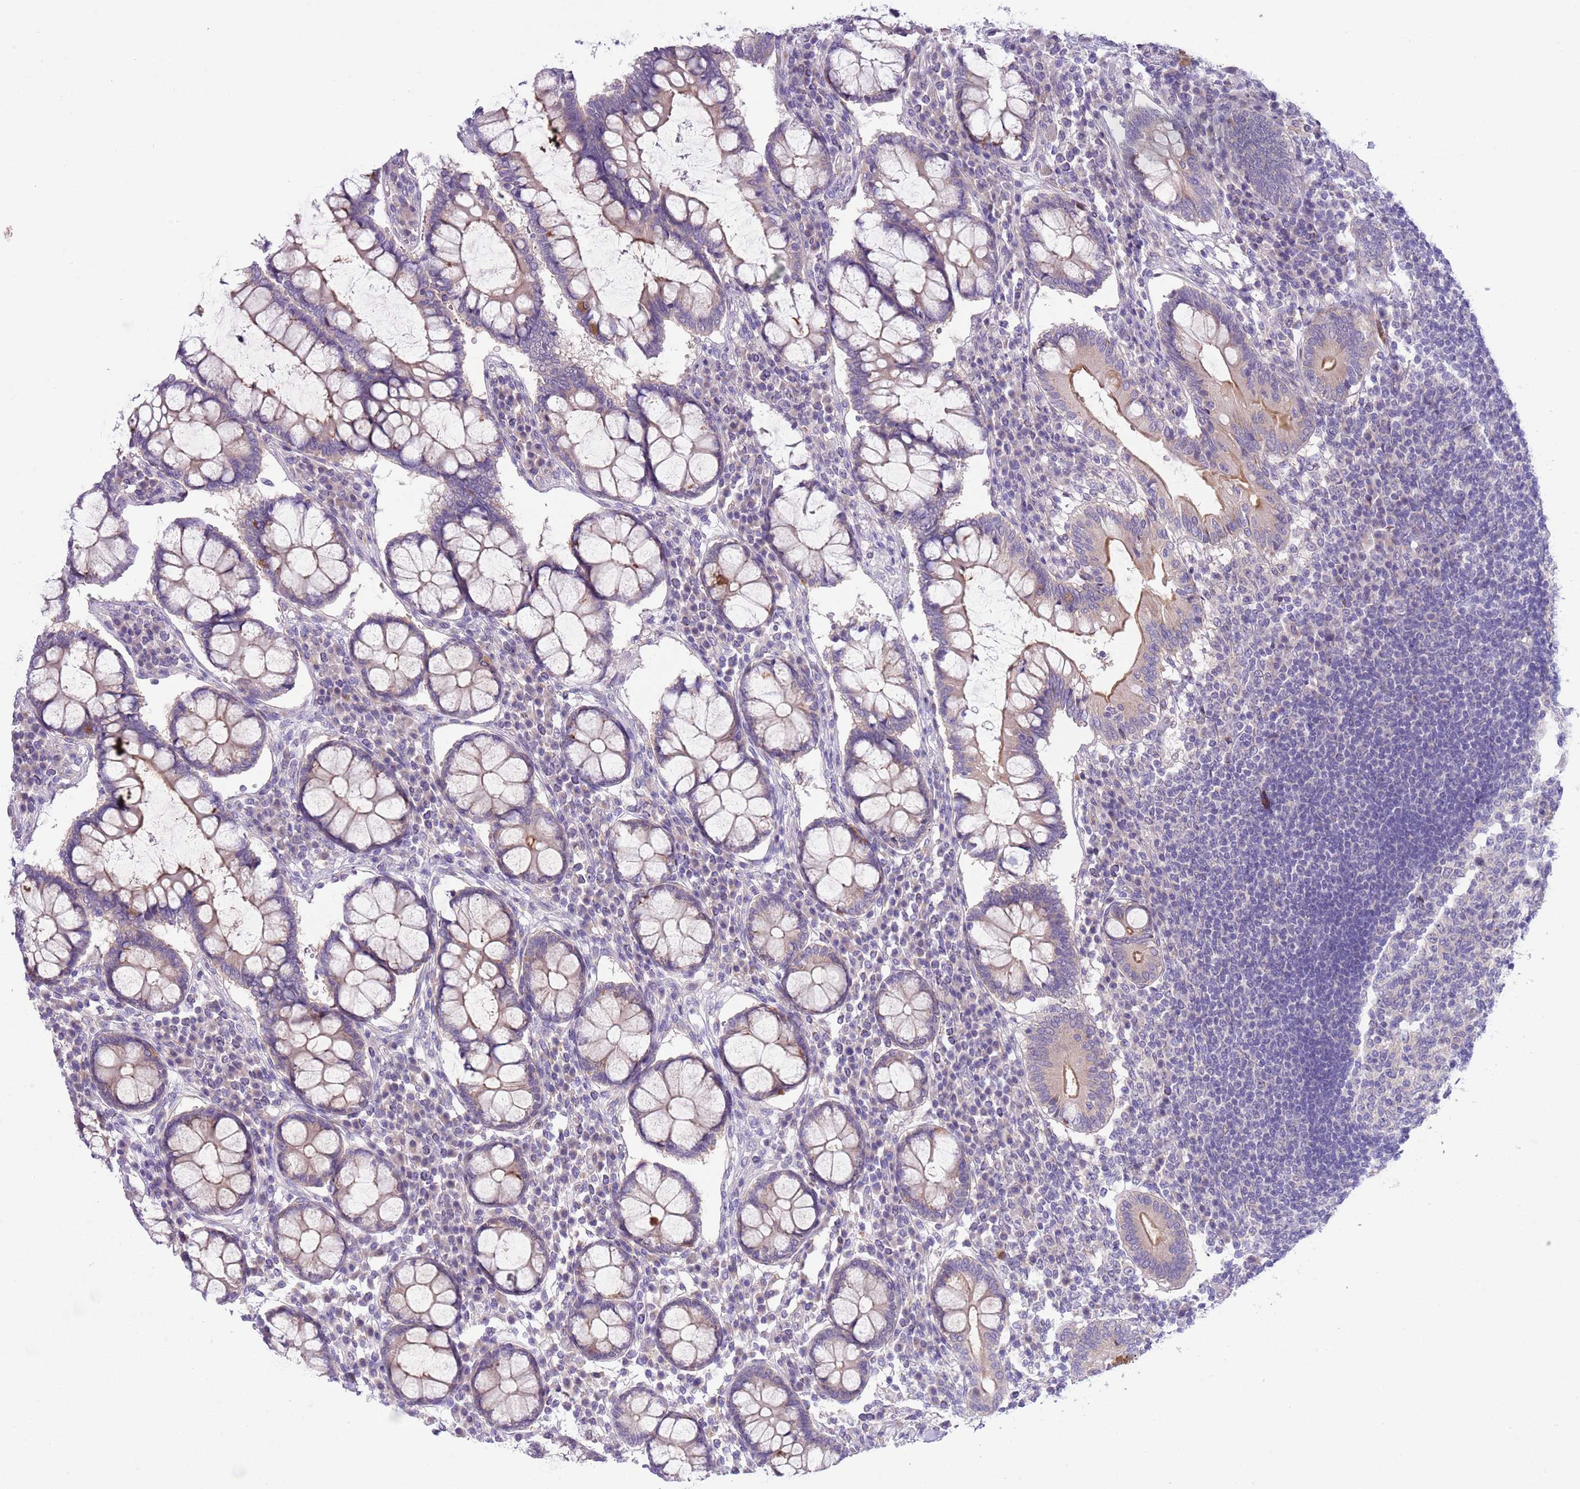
{"staining": {"intensity": "weak", "quantity": ">75%", "location": "cytoplasmic/membranous"}, "tissue": "colon", "cell_type": "Endothelial cells", "image_type": "normal", "snomed": [{"axis": "morphology", "description": "Normal tissue, NOS"}, {"axis": "topography", "description": "Colon"}], "caption": "Weak cytoplasmic/membranous positivity is appreciated in approximately >75% of endothelial cells in benign colon.", "gene": "ZFP2", "patient": {"sex": "female", "age": 79}}